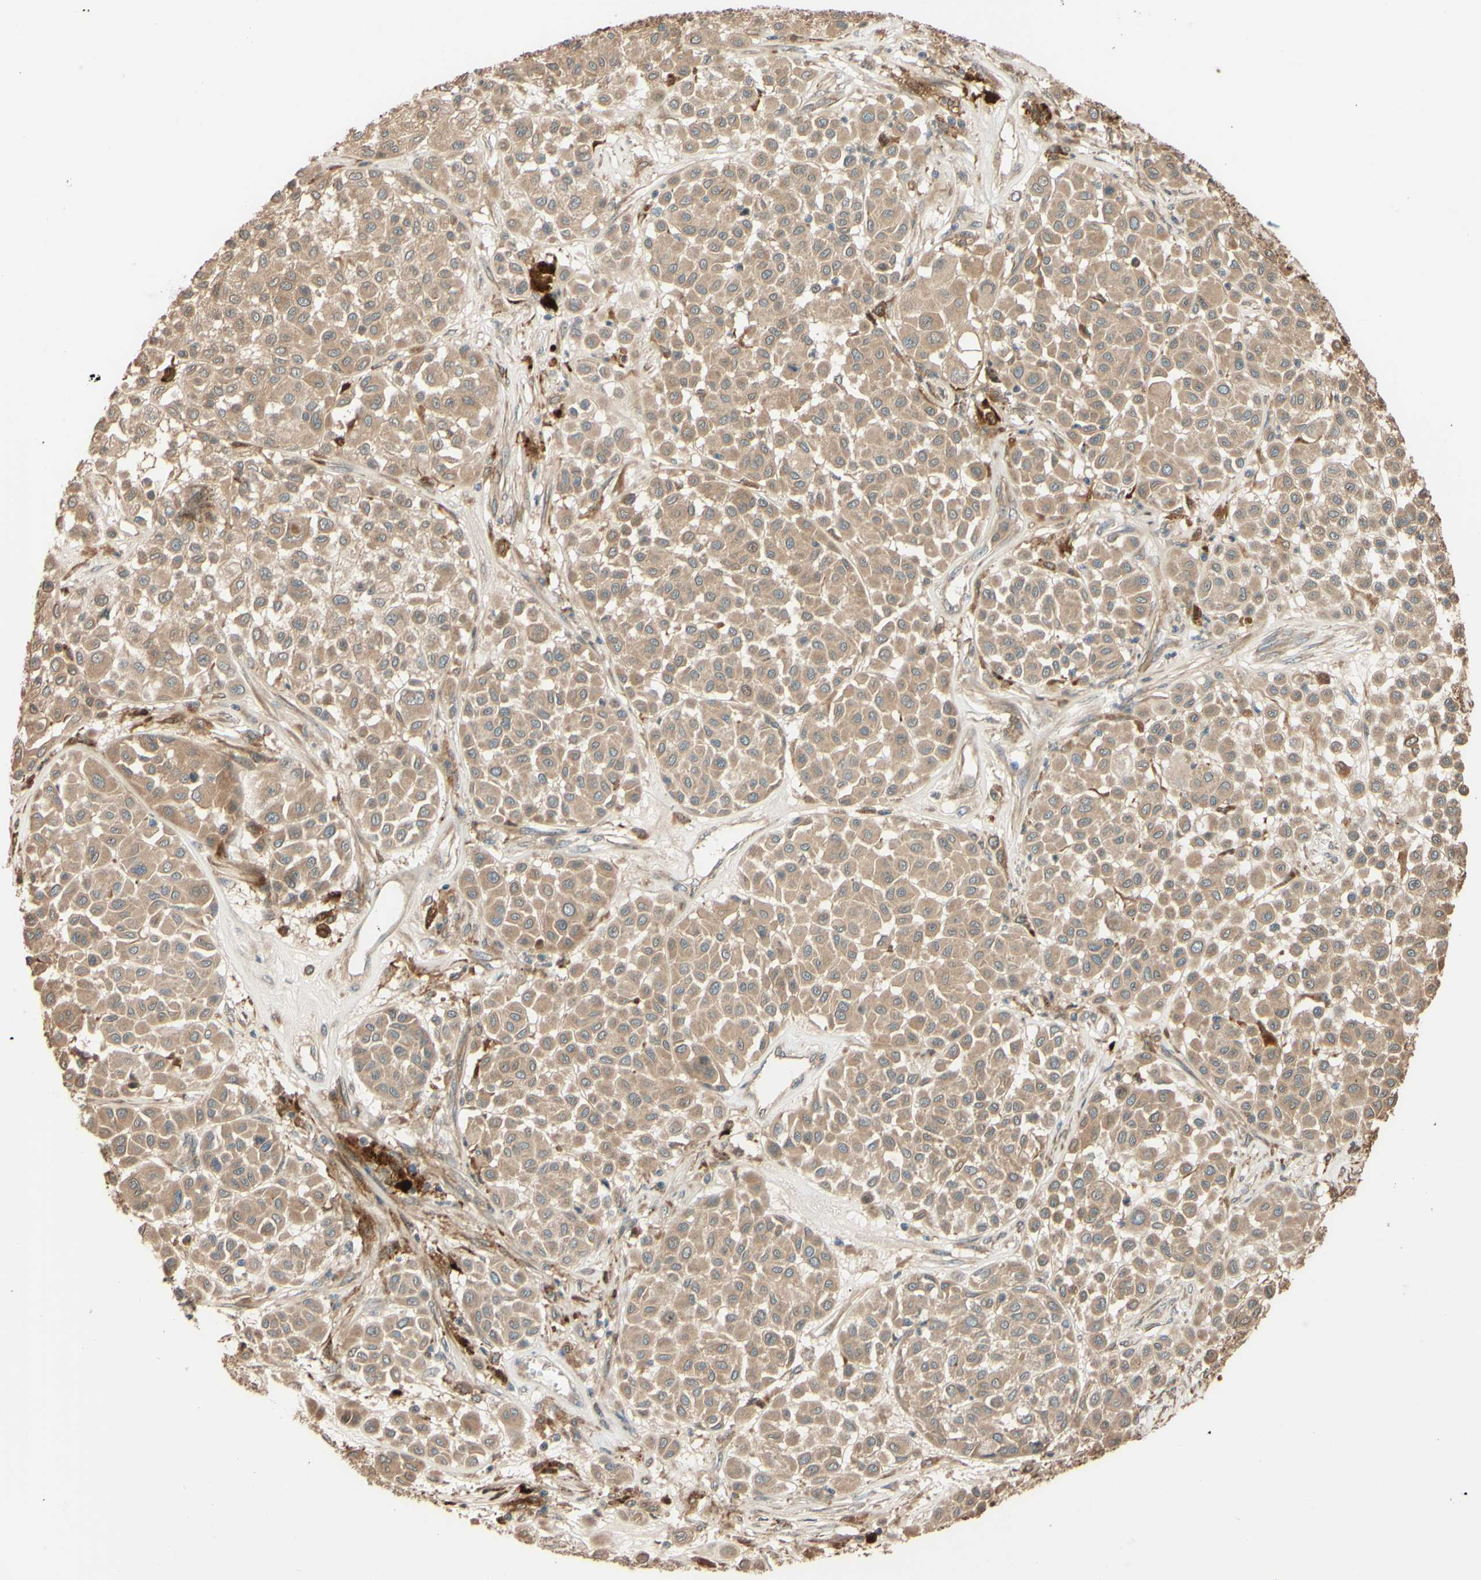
{"staining": {"intensity": "moderate", "quantity": ">75%", "location": "cytoplasmic/membranous"}, "tissue": "melanoma", "cell_type": "Tumor cells", "image_type": "cancer", "snomed": [{"axis": "morphology", "description": "Malignant melanoma, Metastatic site"}, {"axis": "topography", "description": "Soft tissue"}], "caption": "Brown immunohistochemical staining in human melanoma demonstrates moderate cytoplasmic/membranous expression in approximately >75% of tumor cells.", "gene": "RNF19A", "patient": {"sex": "male", "age": 41}}